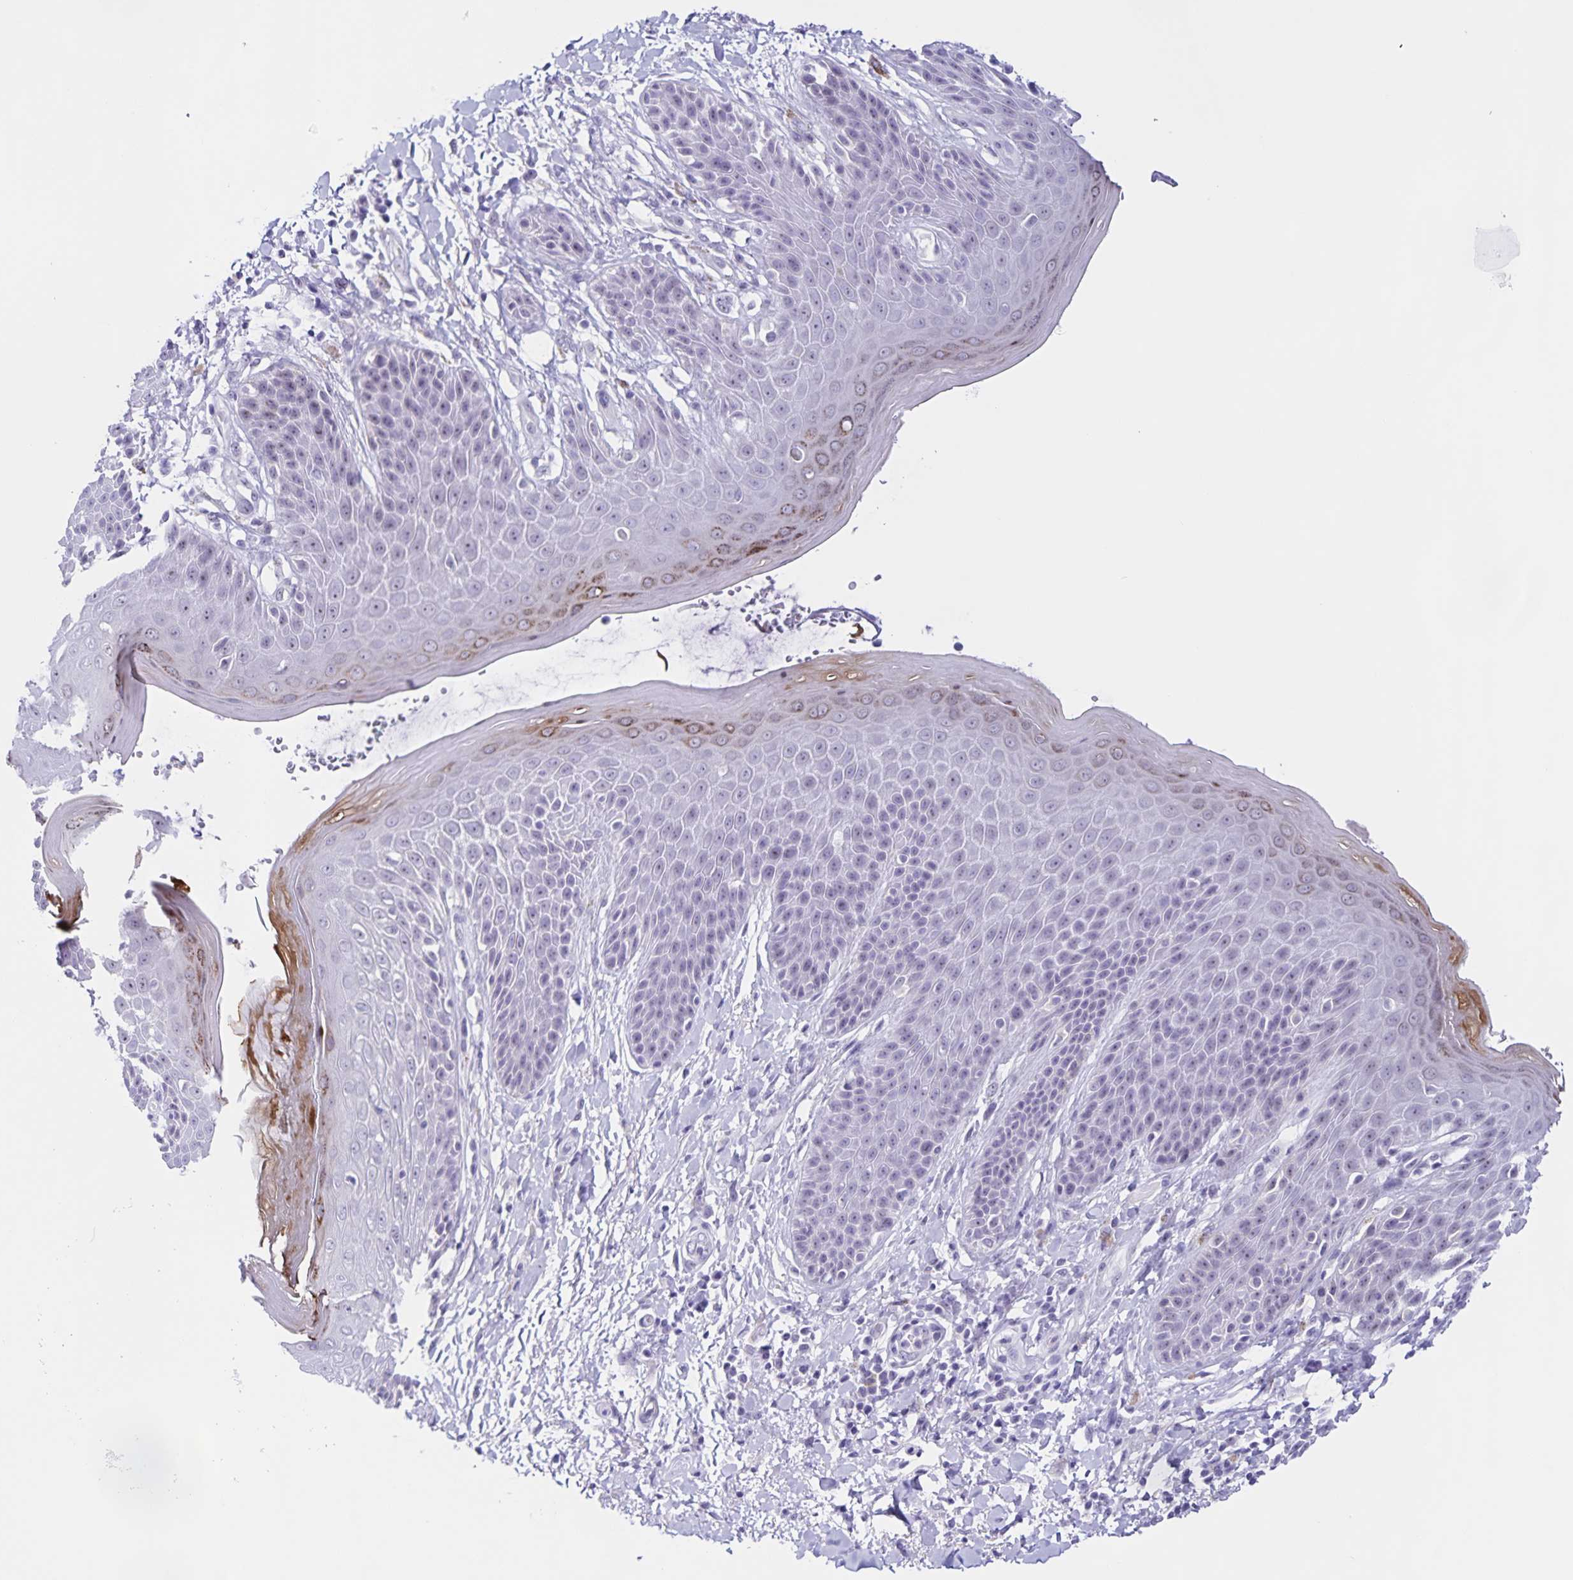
{"staining": {"intensity": "moderate", "quantity": "25%-75%", "location": "nuclear"}, "tissue": "skin", "cell_type": "Epidermal cells", "image_type": "normal", "snomed": [{"axis": "morphology", "description": "Normal tissue, NOS"}, {"axis": "topography", "description": "Anal"}, {"axis": "topography", "description": "Peripheral nerve tissue"}], "caption": "Protein staining reveals moderate nuclear staining in about 25%-75% of epidermal cells in normal skin.", "gene": "FAM170A", "patient": {"sex": "male", "age": 51}}